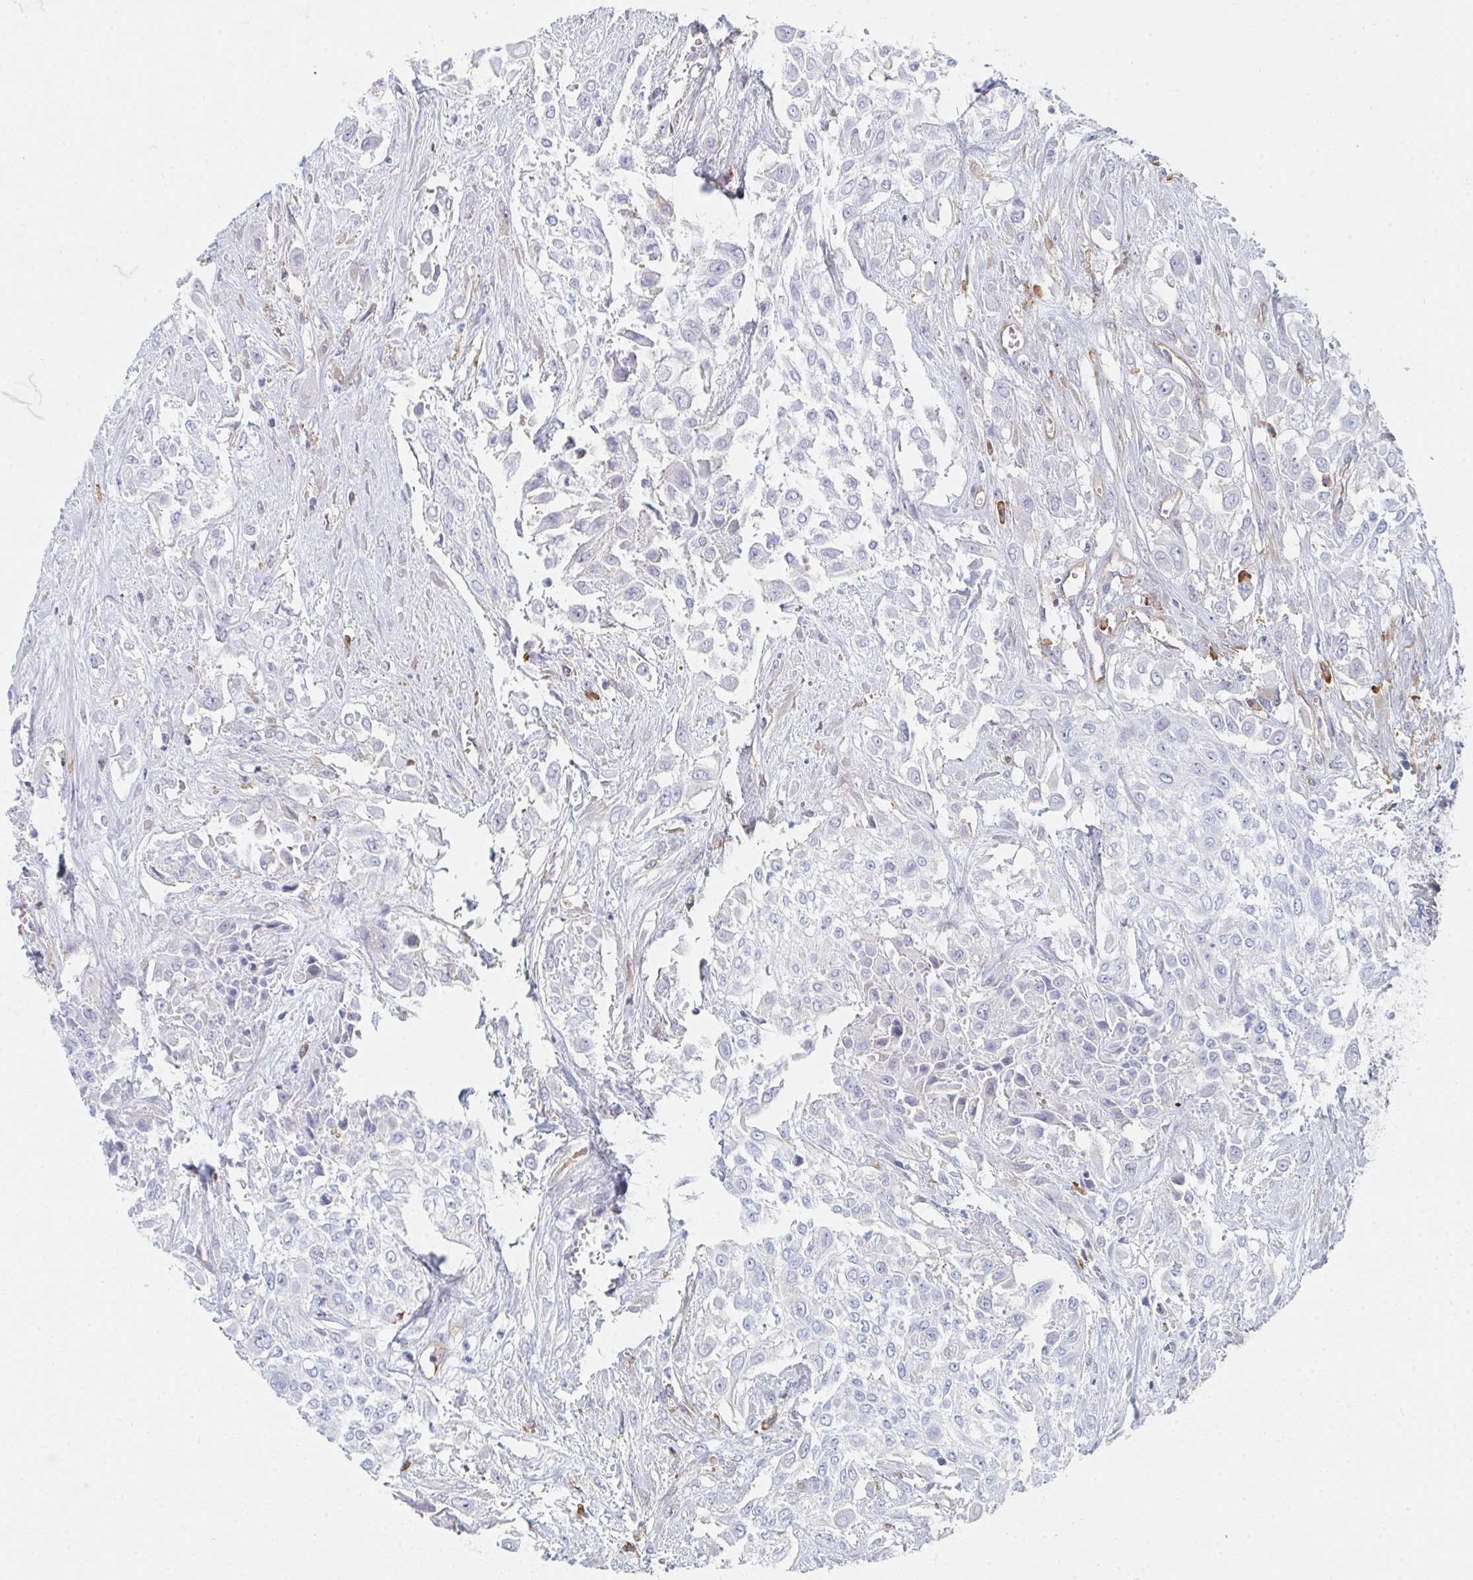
{"staining": {"intensity": "negative", "quantity": "none", "location": "none"}, "tissue": "urothelial cancer", "cell_type": "Tumor cells", "image_type": "cancer", "snomed": [{"axis": "morphology", "description": "Urothelial carcinoma, High grade"}, {"axis": "topography", "description": "Urinary bladder"}], "caption": "Immunohistochemistry (IHC) histopathology image of human urothelial carcinoma (high-grade) stained for a protein (brown), which displays no expression in tumor cells. (DAB (3,3'-diaminobenzidine) IHC with hematoxylin counter stain).", "gene": "DAB2", "patient": {"sex": "male", "age": 57}}